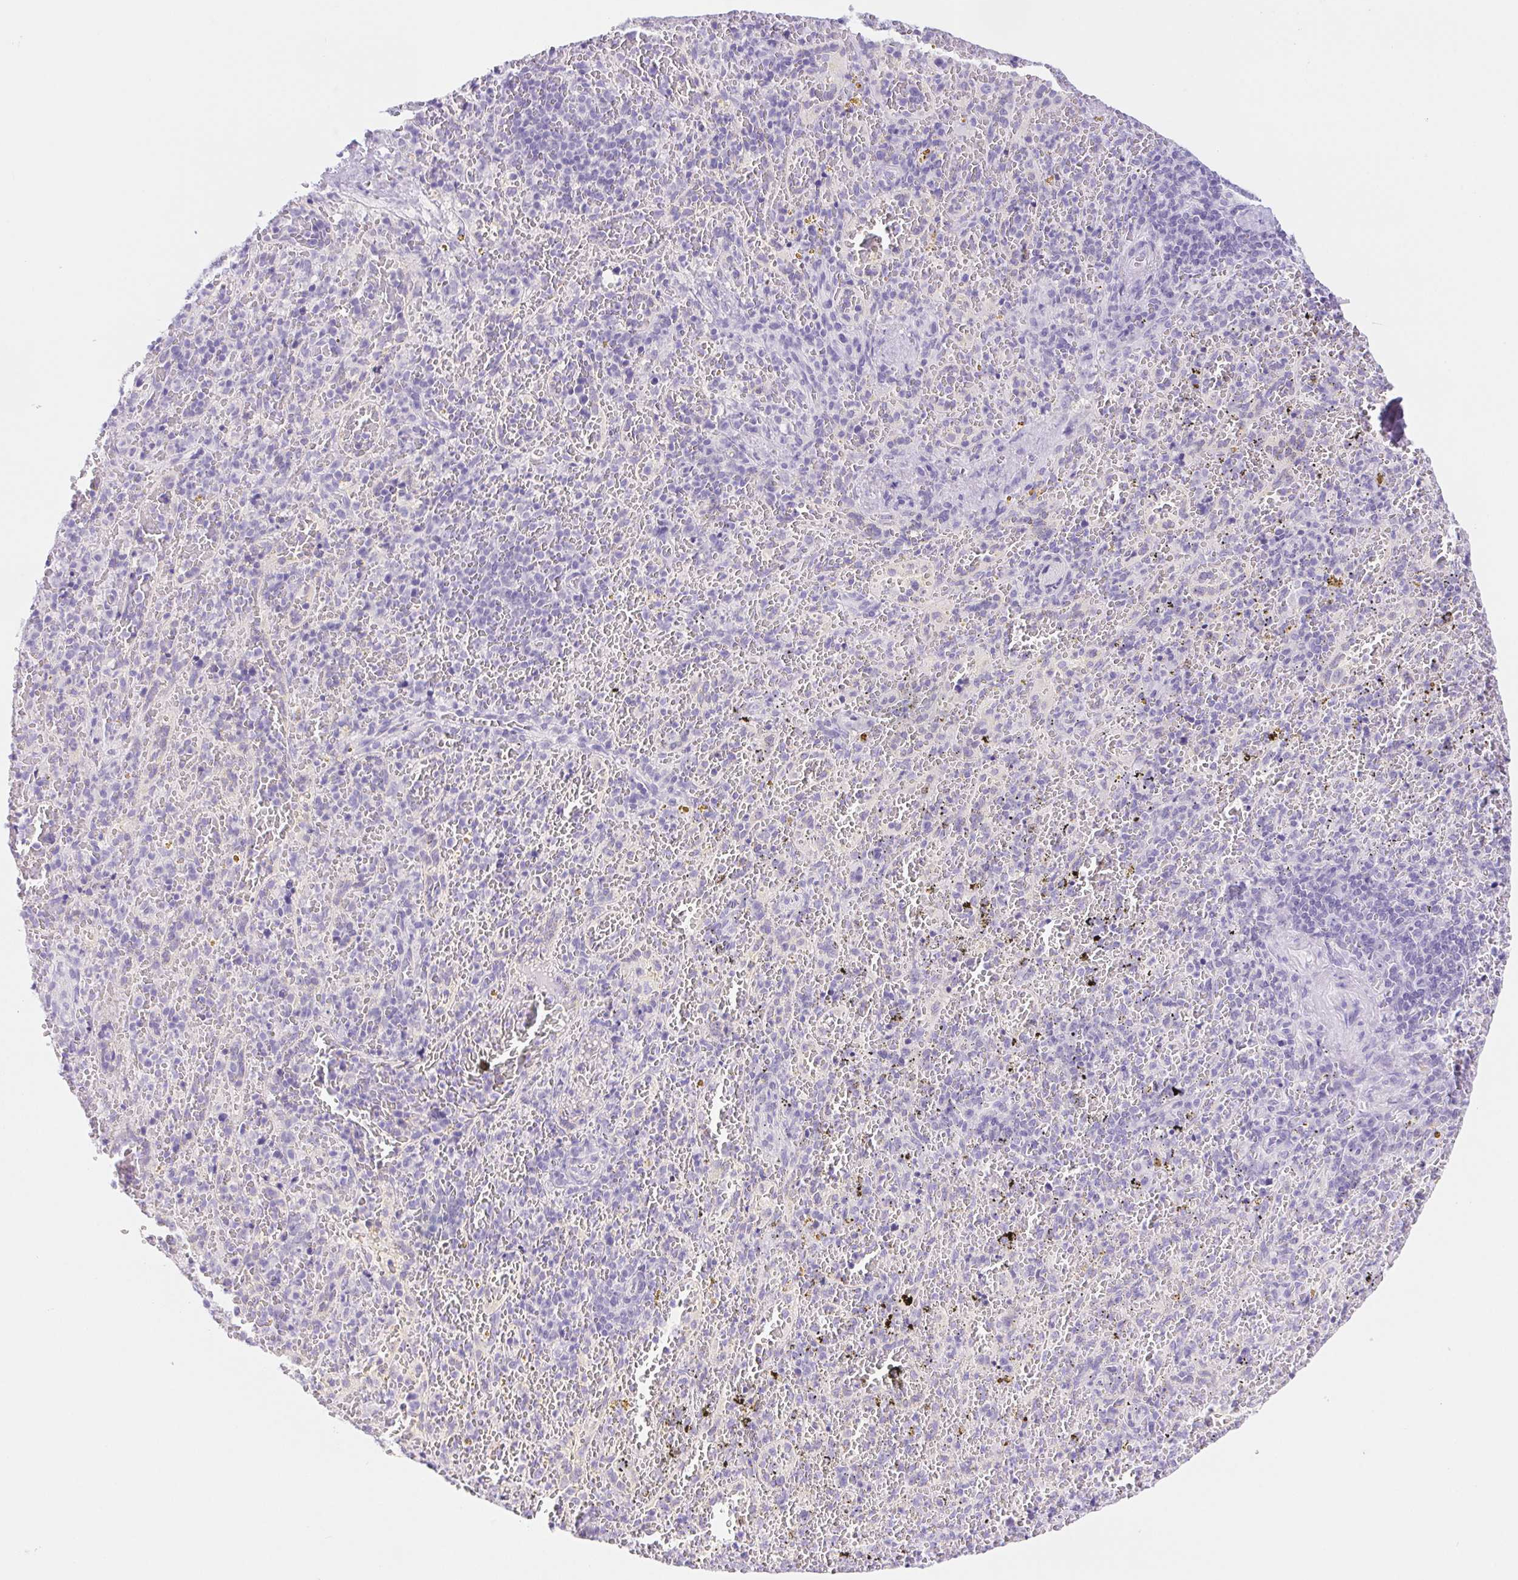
{"staining": {"intensity": "negative", "quantity": "none", "location": "none"}, "tissue": "spleen", "cell_type": "Cells in red pulp", "image_type": "normal", "snomed": [{"axis": "morphology", "description": "Normal tissue, NOS"}, {"axis": "topography", "description": "Spleen"}], "caption": "A high-resolution image shows IHC staining of benign spleen, which displays no significant staining in cells in red pulp. The staining was performed using DAB (3,3'-diaminobenzidine) to visualize the protein expression in brown, while the nuclei were stained in blue with hematoxylin (Magnification: 20x).", "gene": "DYNC2LI1", "patient": {"sex": "female", "age": 50}}